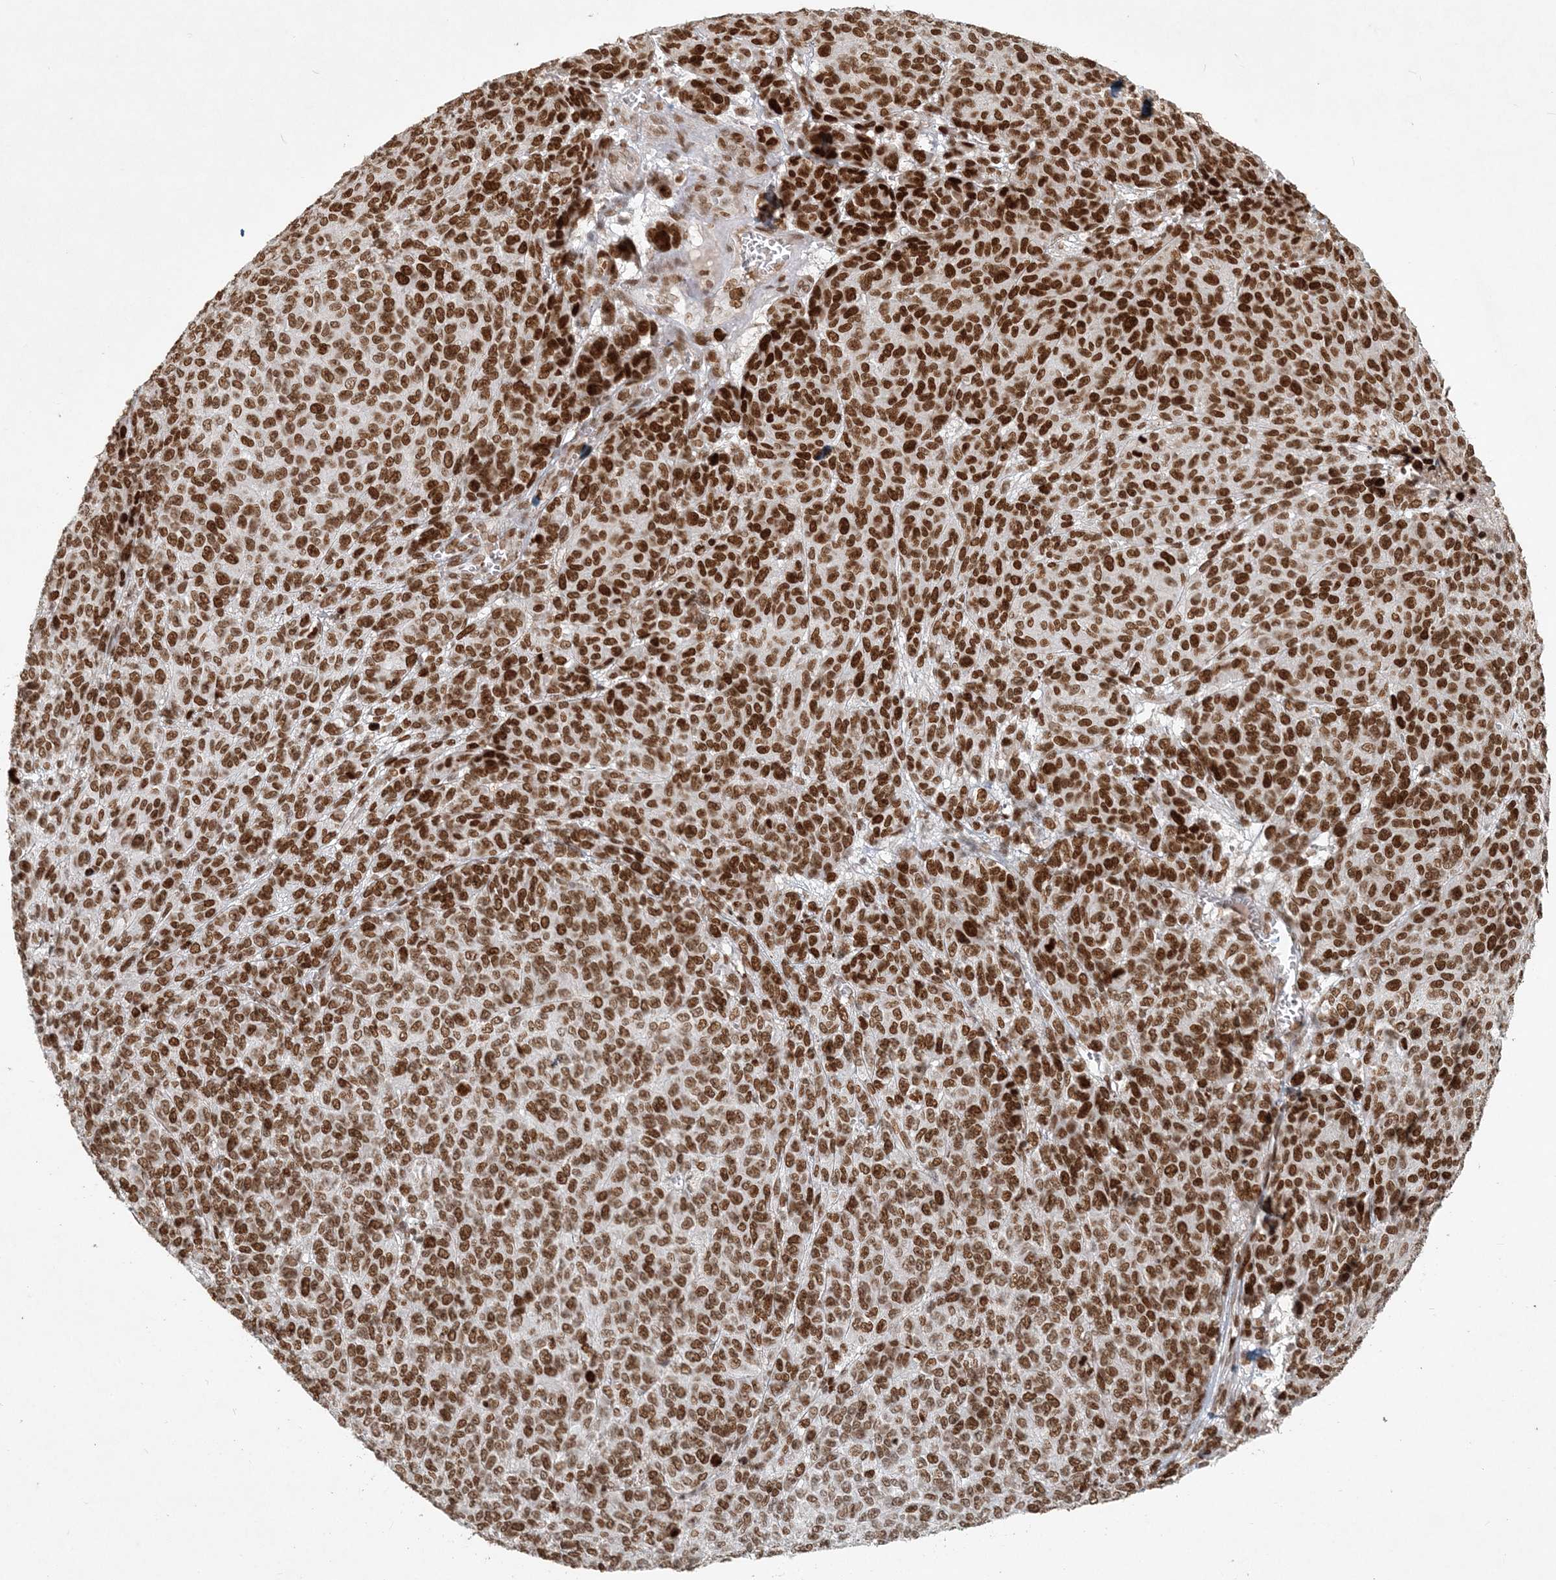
{"staining": {"intensity": "strong", "quantity": ">75%", "location": "nuclear"}, "tissue": "melanoma", "cell_type": "Tumor cells", "image_type": "cancer", "snomed": [{"axis": "morphology", "description": "Malignant melanoma, NOS"}, {"axis": "topography", "description": "Skin"}], "caption": "Human melanoma stained with a protein marker displays strong staining in tumor cells.", "gene": "BAZ1B", "patient": {"sex": "male", "age": 49}}